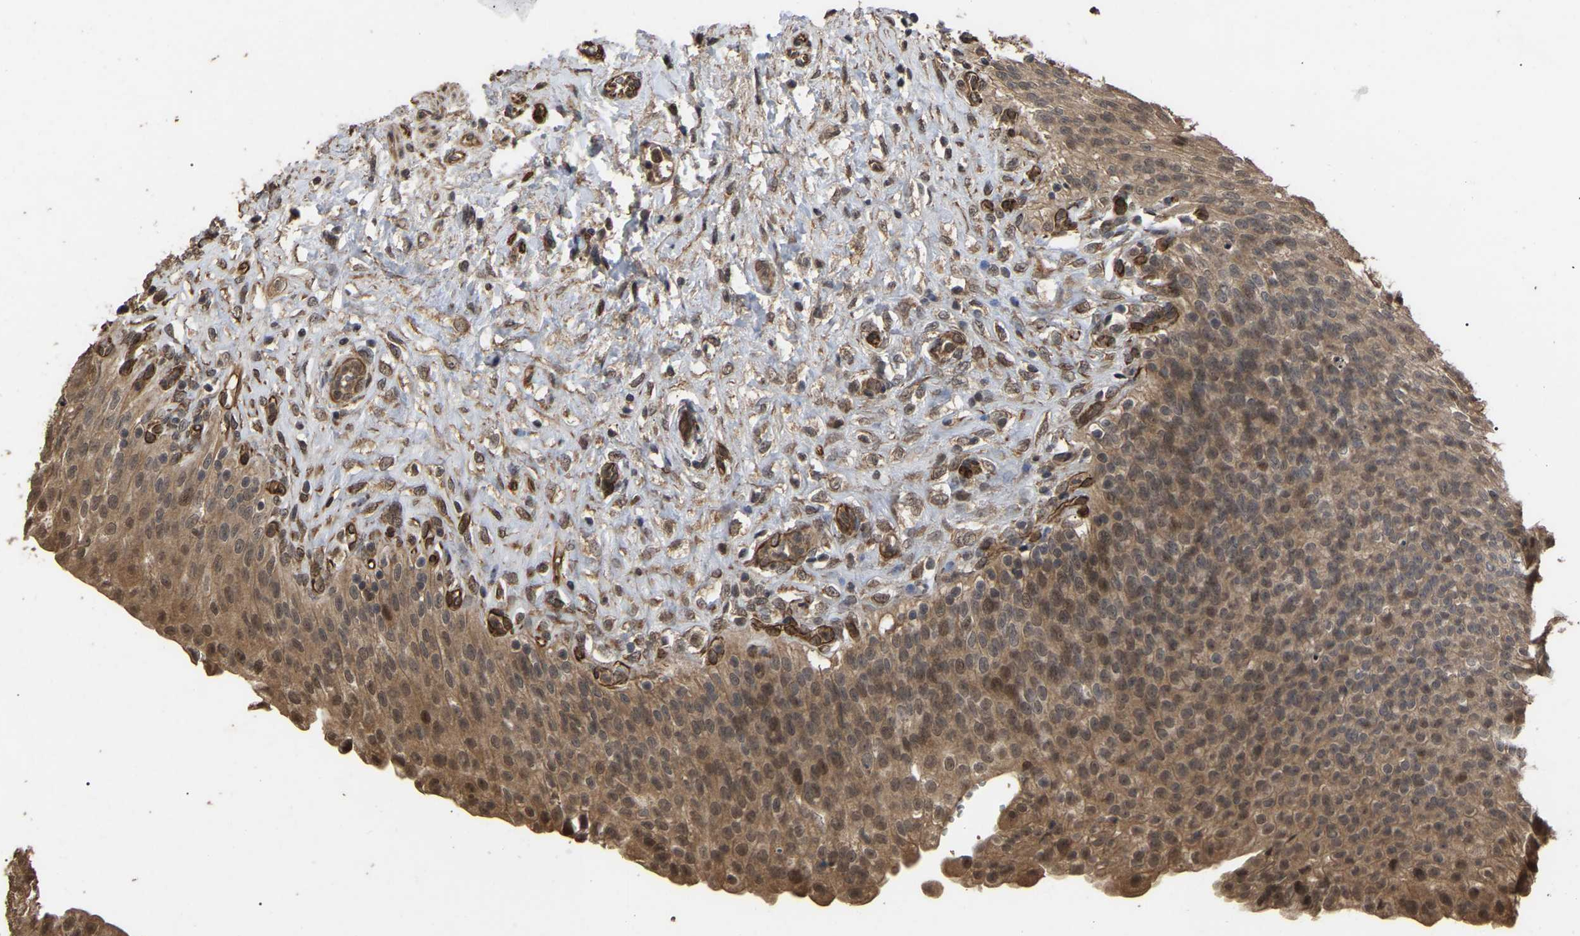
{"staining": {"intensity": "moderate", "quantity": ">75%", "location": "cytoplasmic/membranous,nuclear"}, "tissue": "urinary bladder", "cell_type": "Urothelial cells", "image_type": "normal", "snomed": [{"axis": "morphology", "description": "Urothelial carcinoma, High grade"}, {"axis": "topography", "description": "Urinary bladder"}], "caption": "Immunohistochemical staining of benign human urinary bladder exhibits medium levels of moderate cytoplasmic/membranous,nuclear positivity in about >75% of urothelial cells. Using DAB (brown) and hematoxylin (blue) stains, captured at high magnification using brightfield microscopy.", "gene": "FAM161B", "patient": {"sex": "male", "age": 46}}